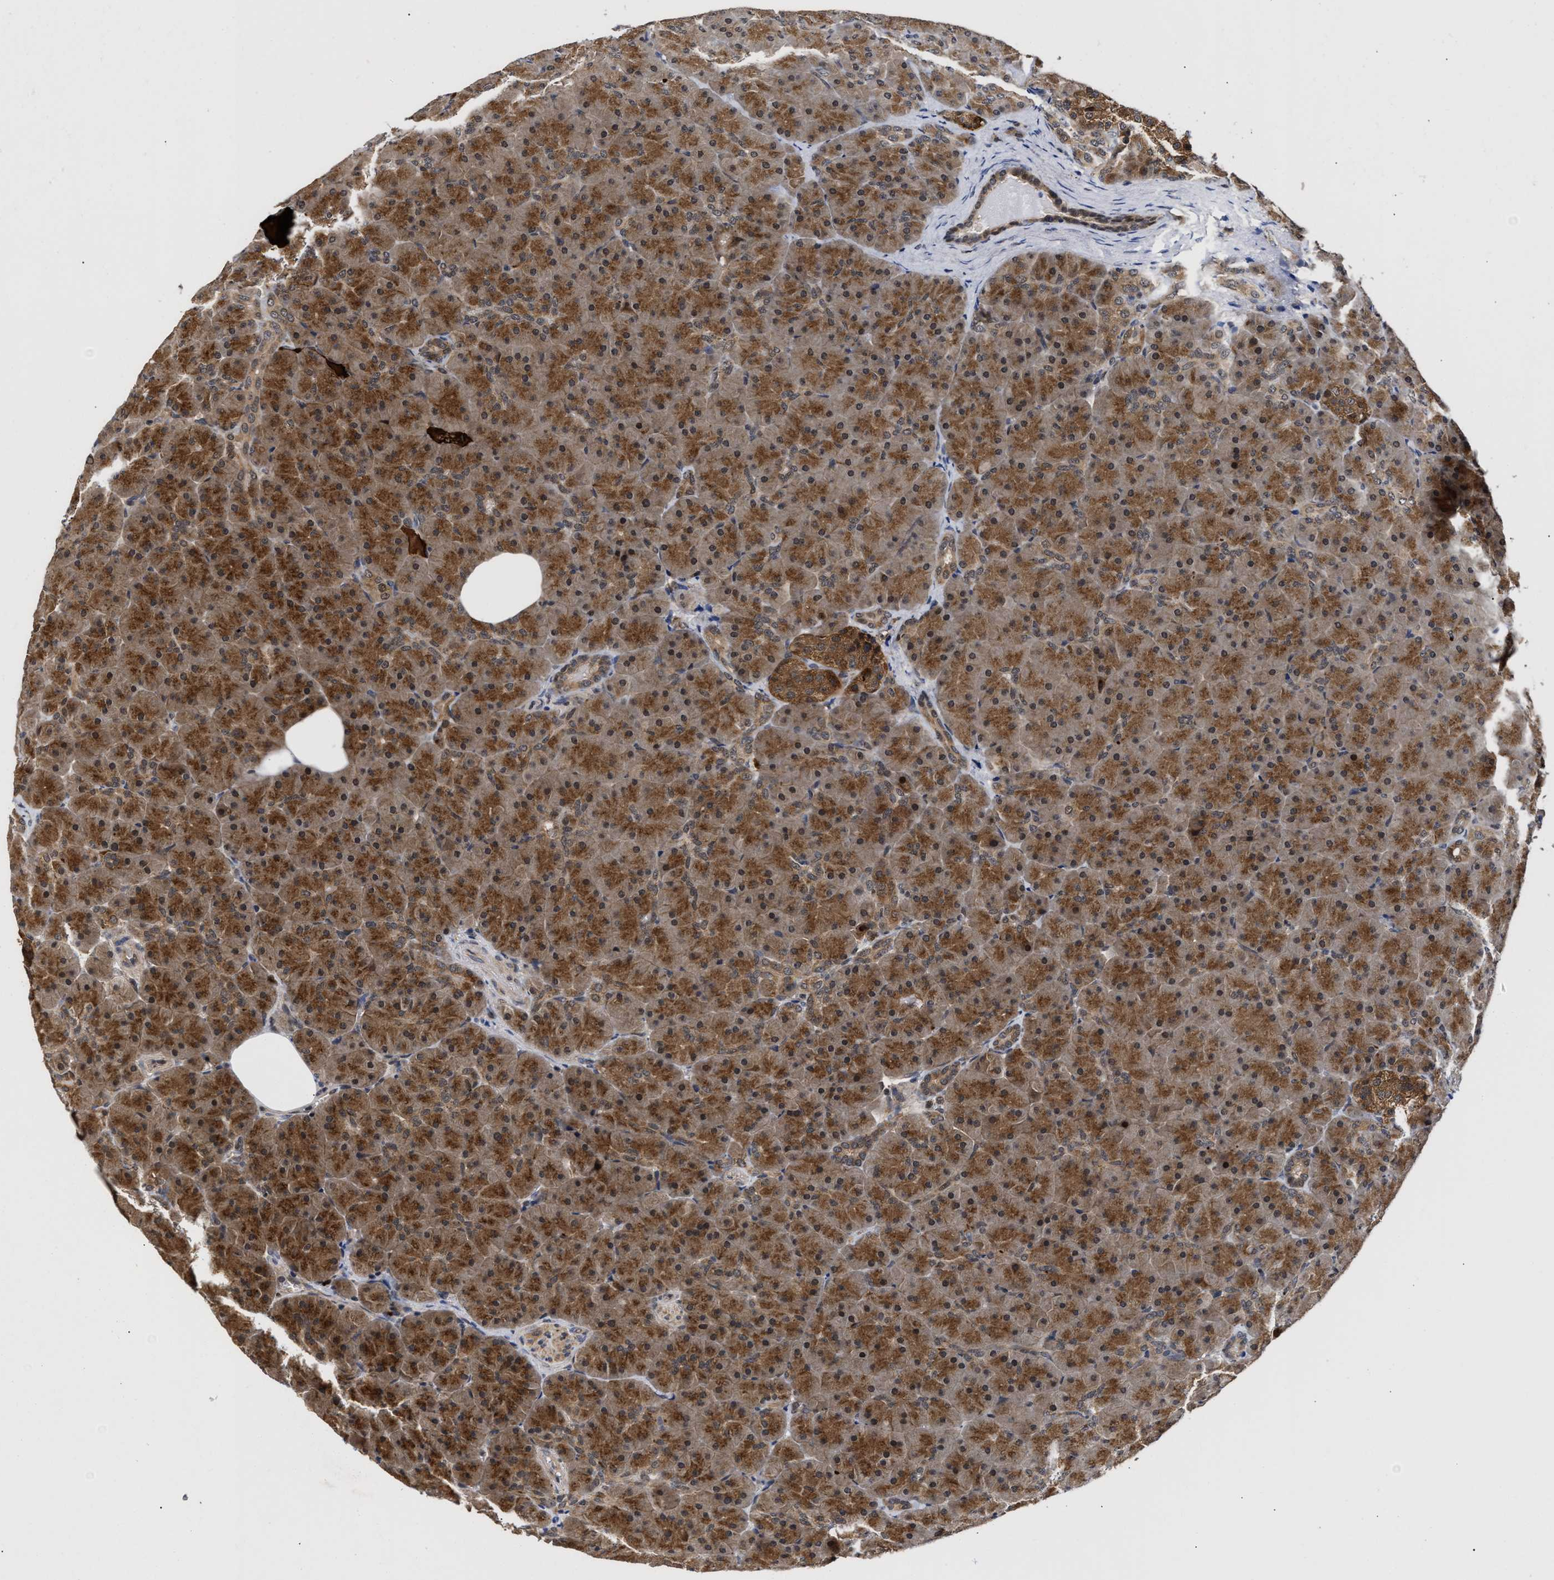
{"staining": {"intensity": "strong", "quantity": ">75%", "location": "cytoplasmic/membranous,nuclear"}, "tissue": "pancreas", "cell_type": "Exocrine glandular cells", "image_type": "normal", "snomed": [{"axis": "morphology", "description": "Normal tissue, NOS"}, {"axis": "topography", "description": "Pancreas"}], "caption": "Protein expression by immunohistochemistry (IHC) exhibits strong cytoplasmic/membranous,nuclear positivity in approximately >75% of exocrine glandular cells in unremarkable pancreas. The staining was performed using DAB to visualize the protein expression in brown, while the nuclei were stained in blue with hematoxylin (Magnification: 20x).", "gene": "CLIP2", "patient": {"sex": "male", "age": 66}}